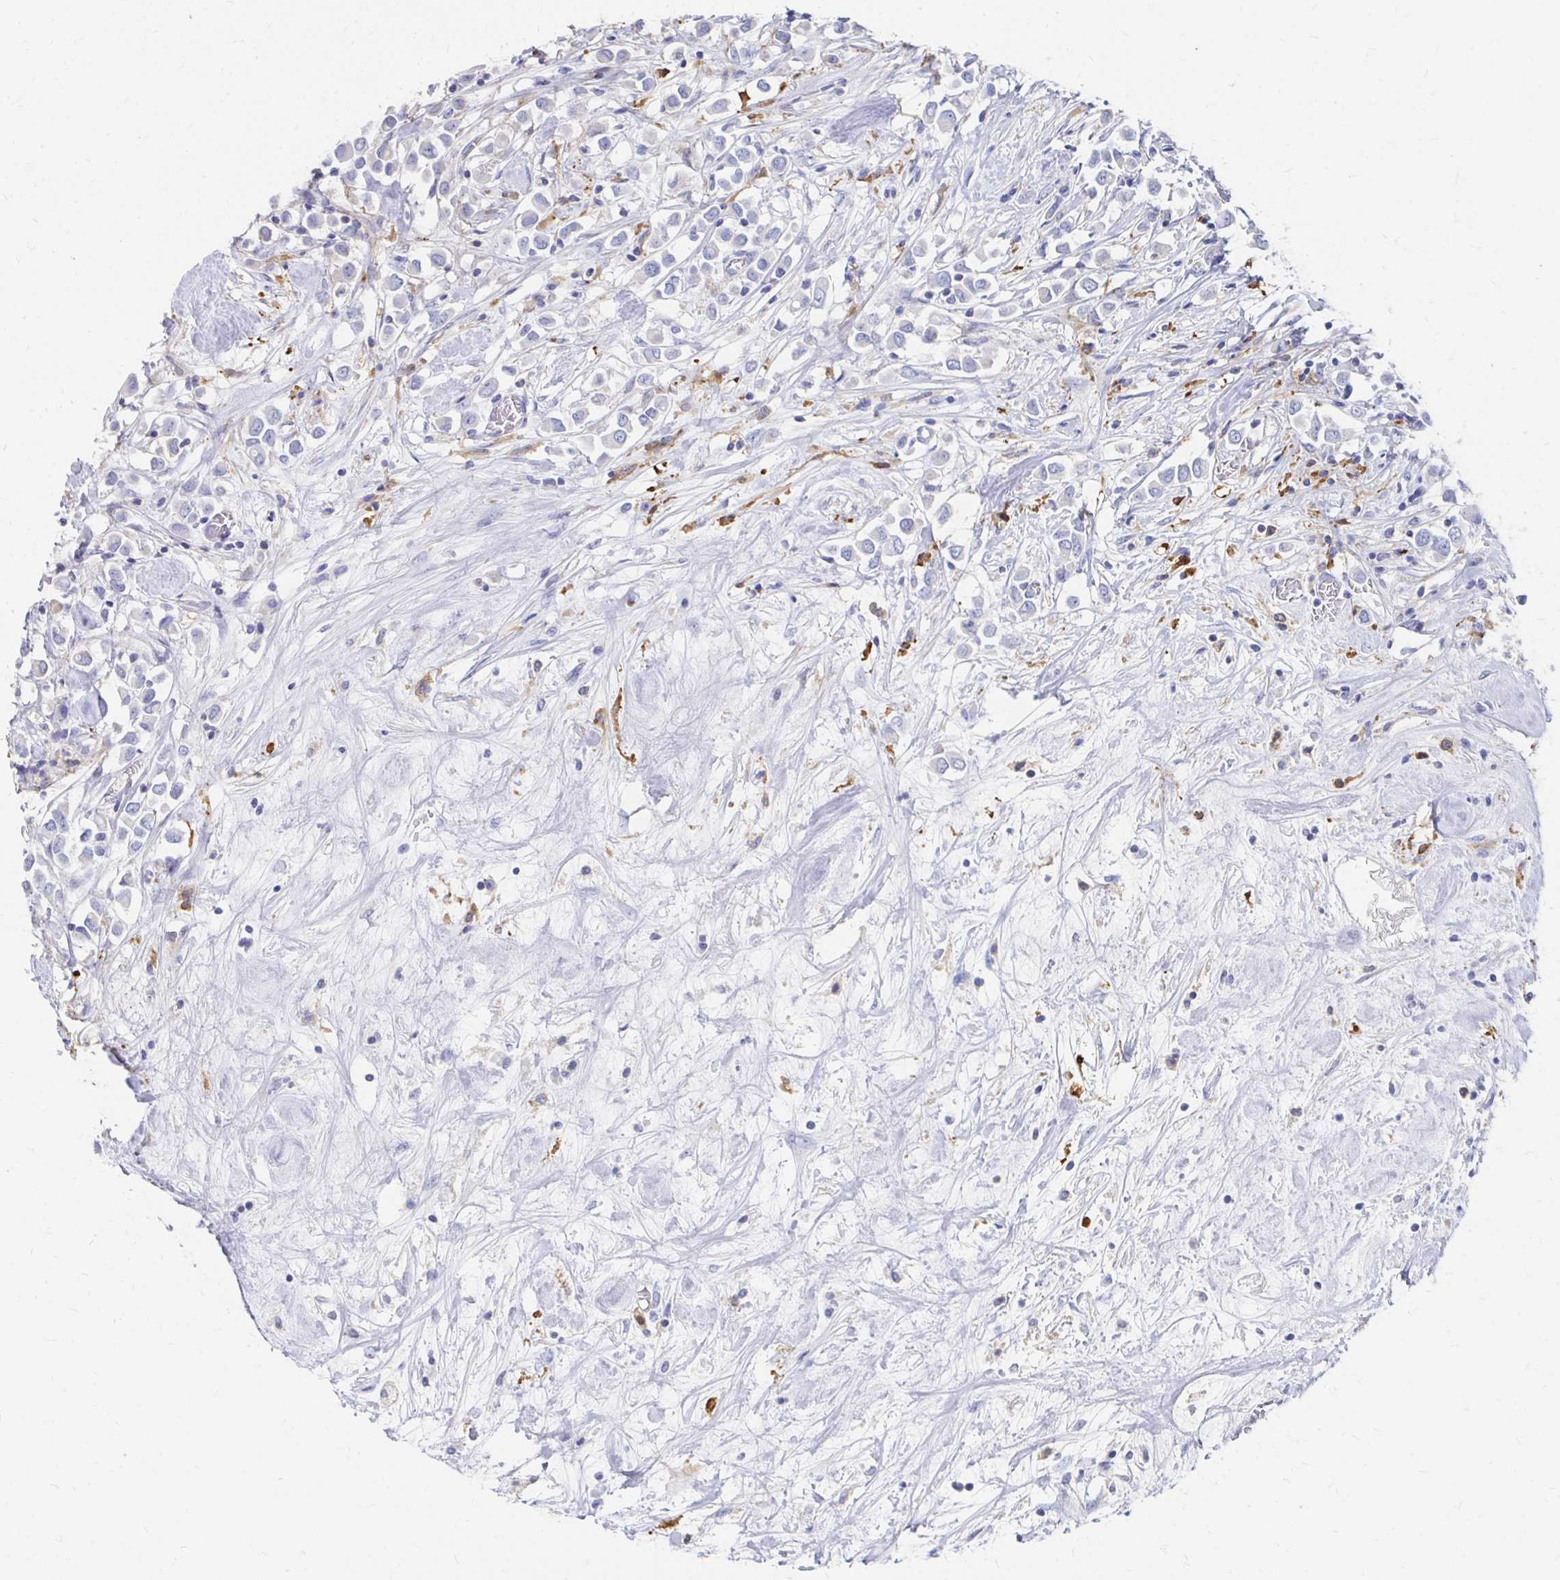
{"staining": {"intensity": "negative", "quantity": "none", "location": "none"}, "tissue": "breast cancer", "cell_type": "Tumor cells", "image_type": "cancer", "snomed": [{"axis": "morphology", "description": "Duct carcinoma"}, {"axis": "topography", "description": "Breast"}], "caption": "IHC of breast infiltrating ductal carcinoma exhibits no expression in tumor cells.", "gene": "LAMC3", "patient": {"sex": "female", "age": 61}}